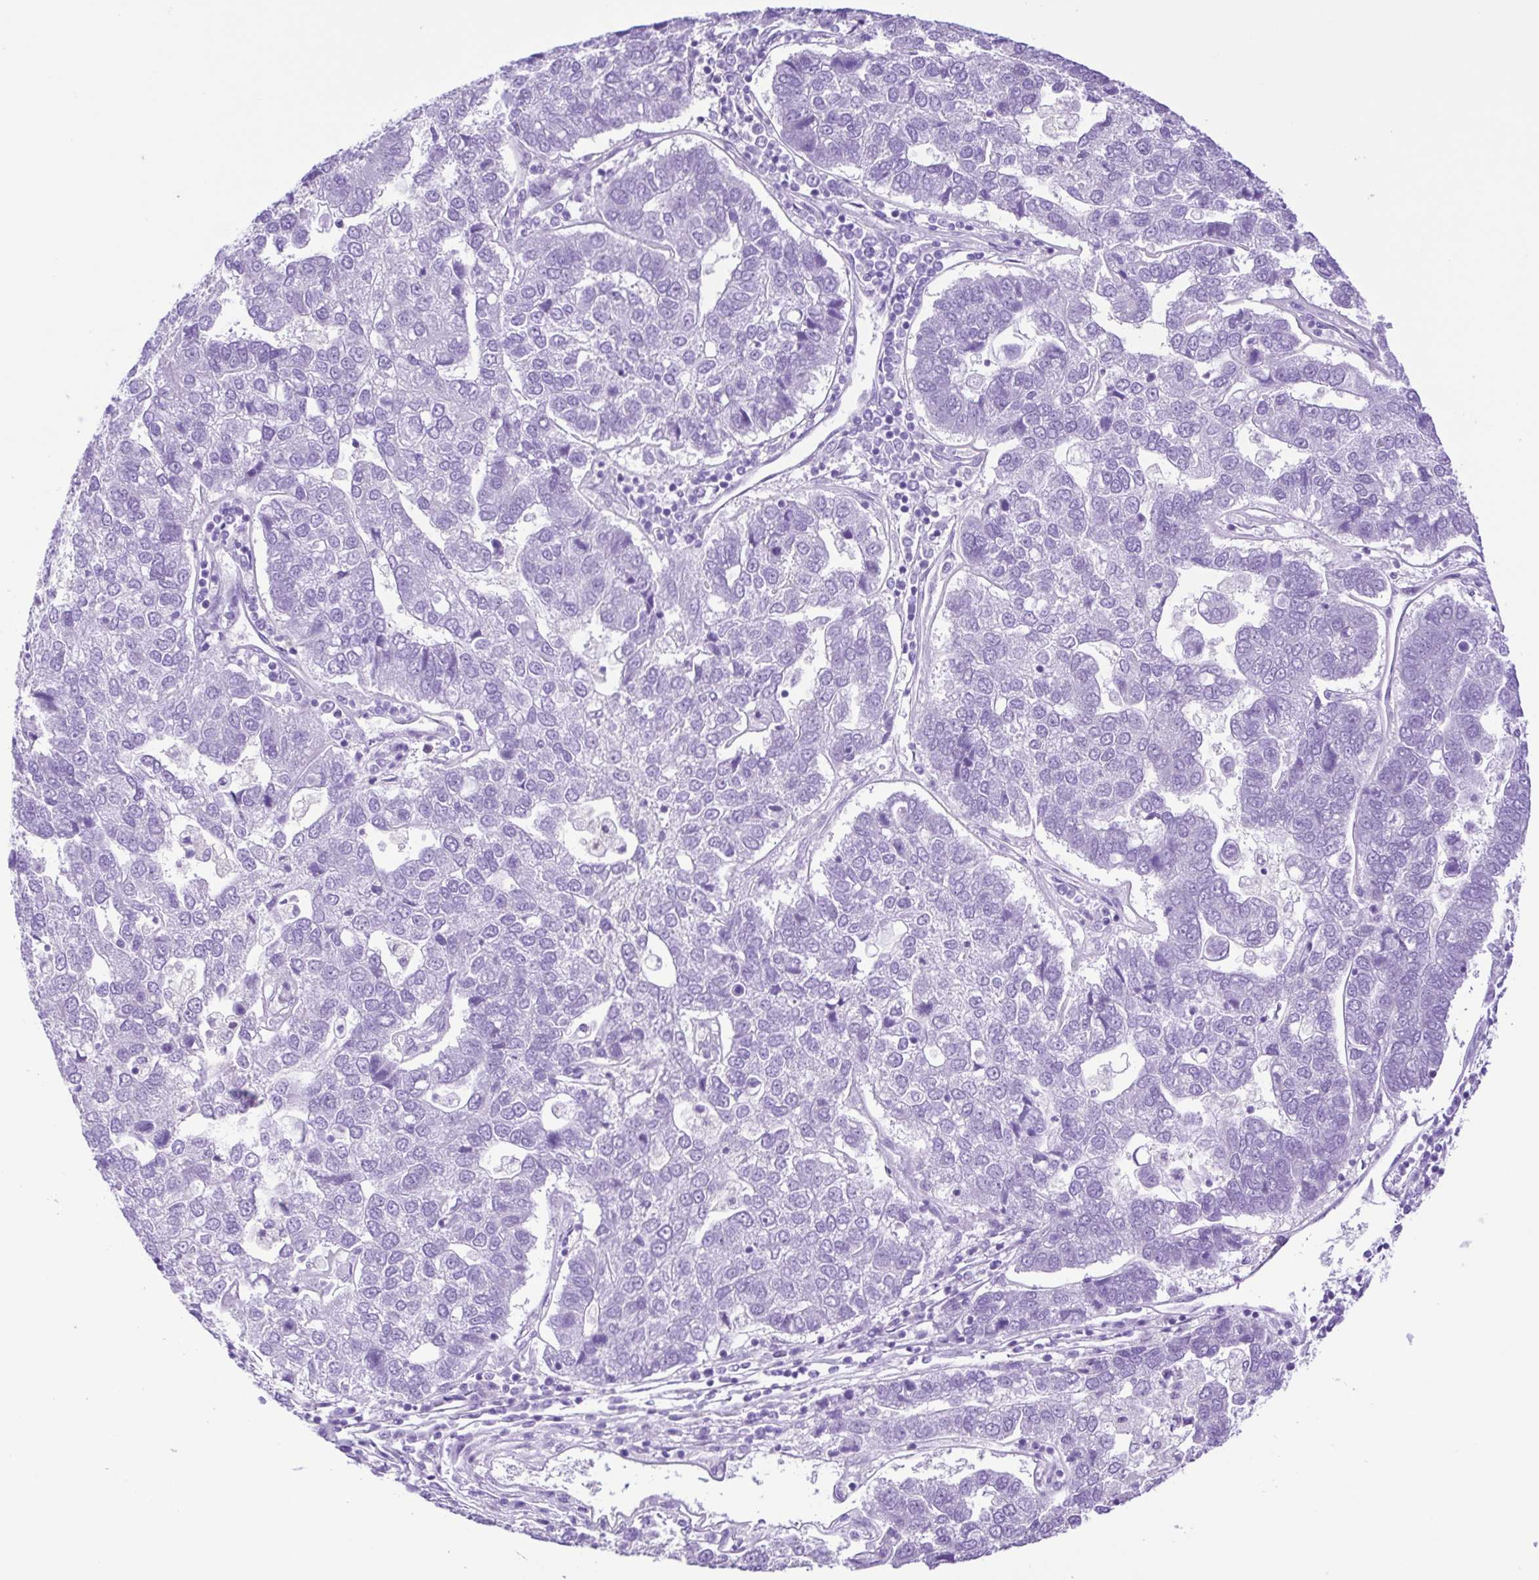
{"staining": {"intensity": "negative", "quantity": "none", "location": "none"}, "tissue": "pancreatic cancer", "cell_type": "Tumor cells", "image_type": "cancer", "snomed": [{"axis": "morphology", "description": "Adenocarcinoma, NOS"}, {"axis": "topography", "description": "Pancreas"}], "caption": "Immunohistochemistry photomicrograph of human pancreatic cancer stained for a protein (brown), which shows no expression in tumor cells. (Immunohistochemistry (ihc), brightfield microscopy, high magnification).", "gene": "SYT1", "patient": {"sex": "female", "age": 61}}